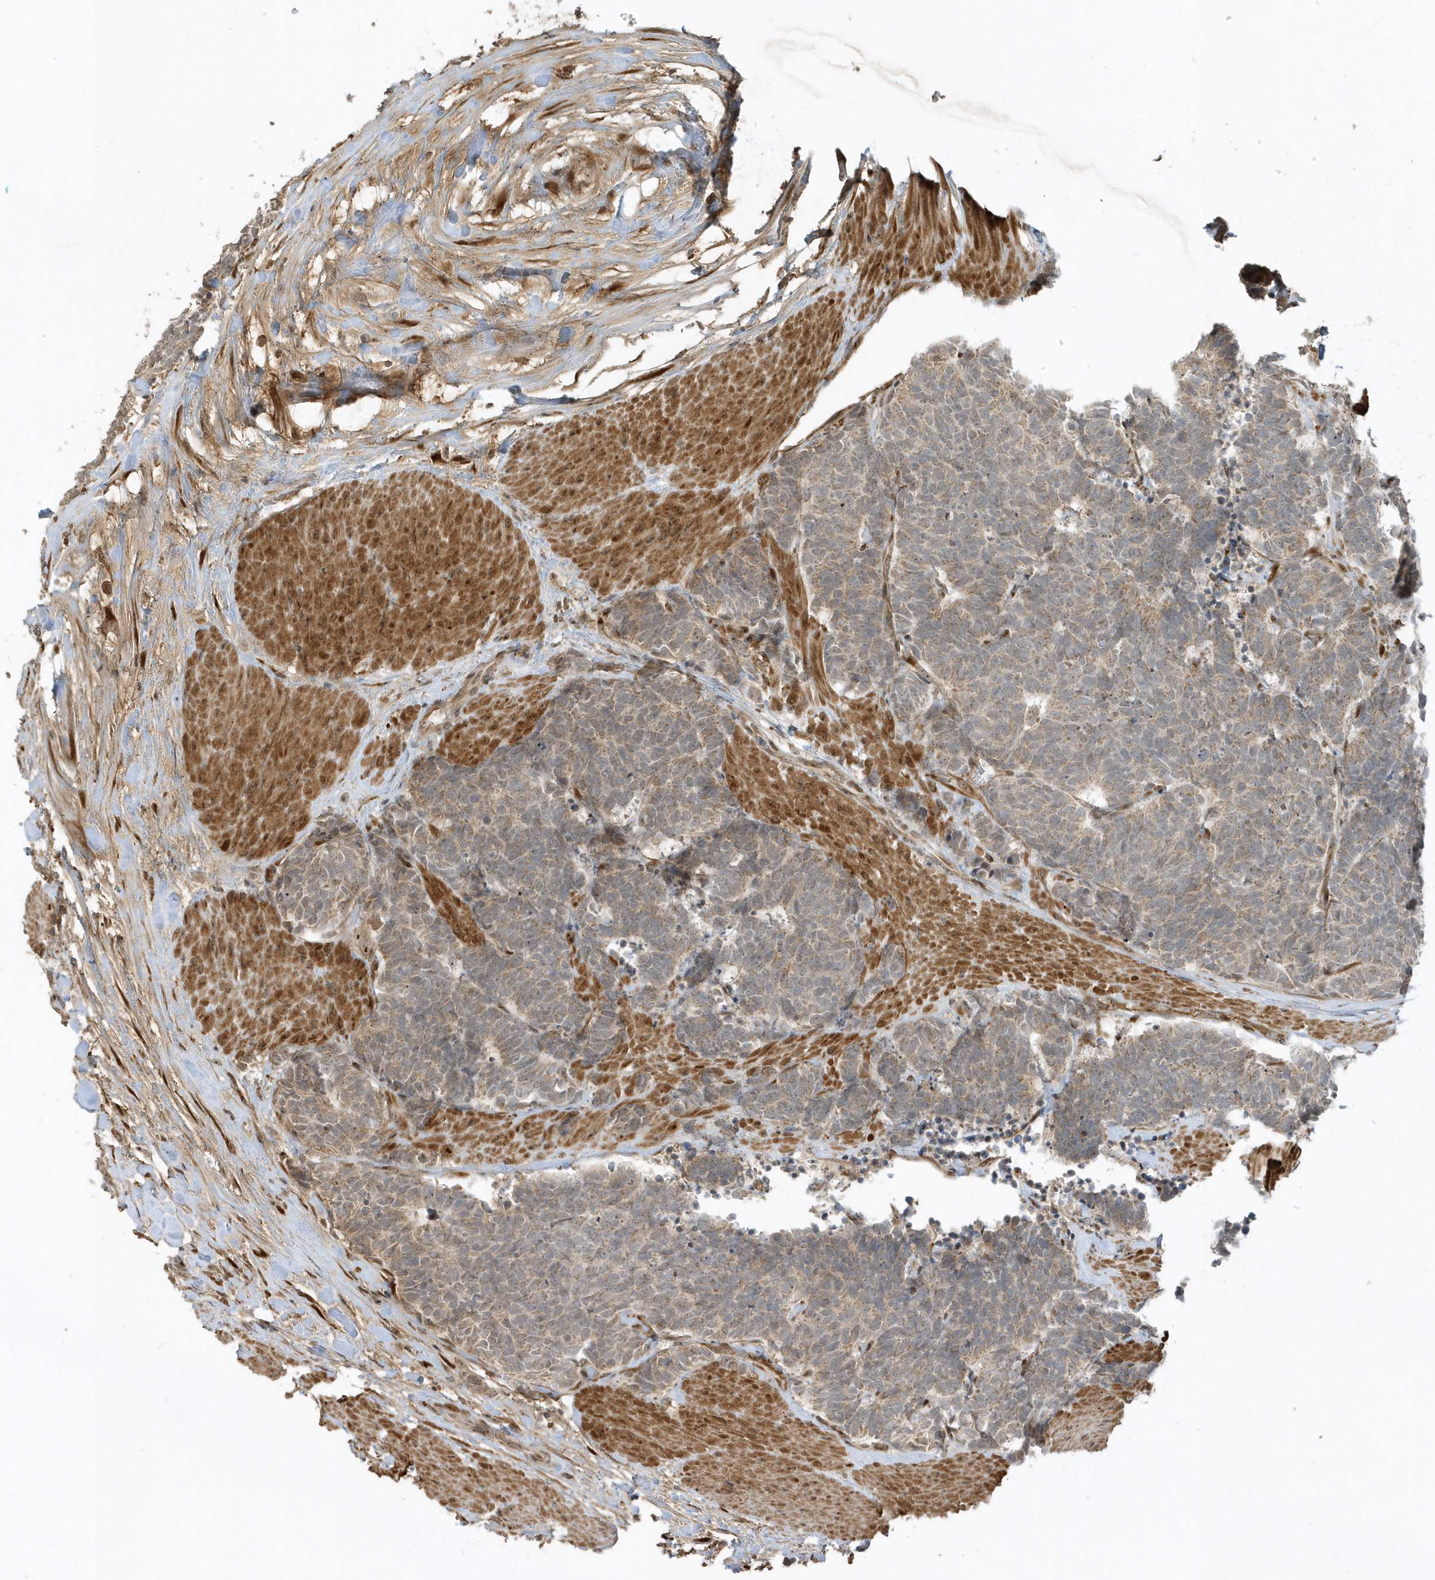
{"staining": {"intensity": "weak", "quantity": ">75%", "location": "cytoplasmic/membranous"}, "tissue": "carcinoid", "cell_type": "Tumor cells", "image_type": "cancer", "snomed": [{"axis": "morphology", "description": "Carcinoma, NOS"}, {"axis": "morphology", "description": "Carcinoid, malignant, NOS"}, {"axis": "topography", "description": "Urinary bladder"}], "caption": "Carcinoma stained with a brown dye exhibits weak cytoplasmic/membranous positive expression in approximately >75% of tumor cells.", "gene": "ECM2", "patient": {"sex": "male", "age": 57}}